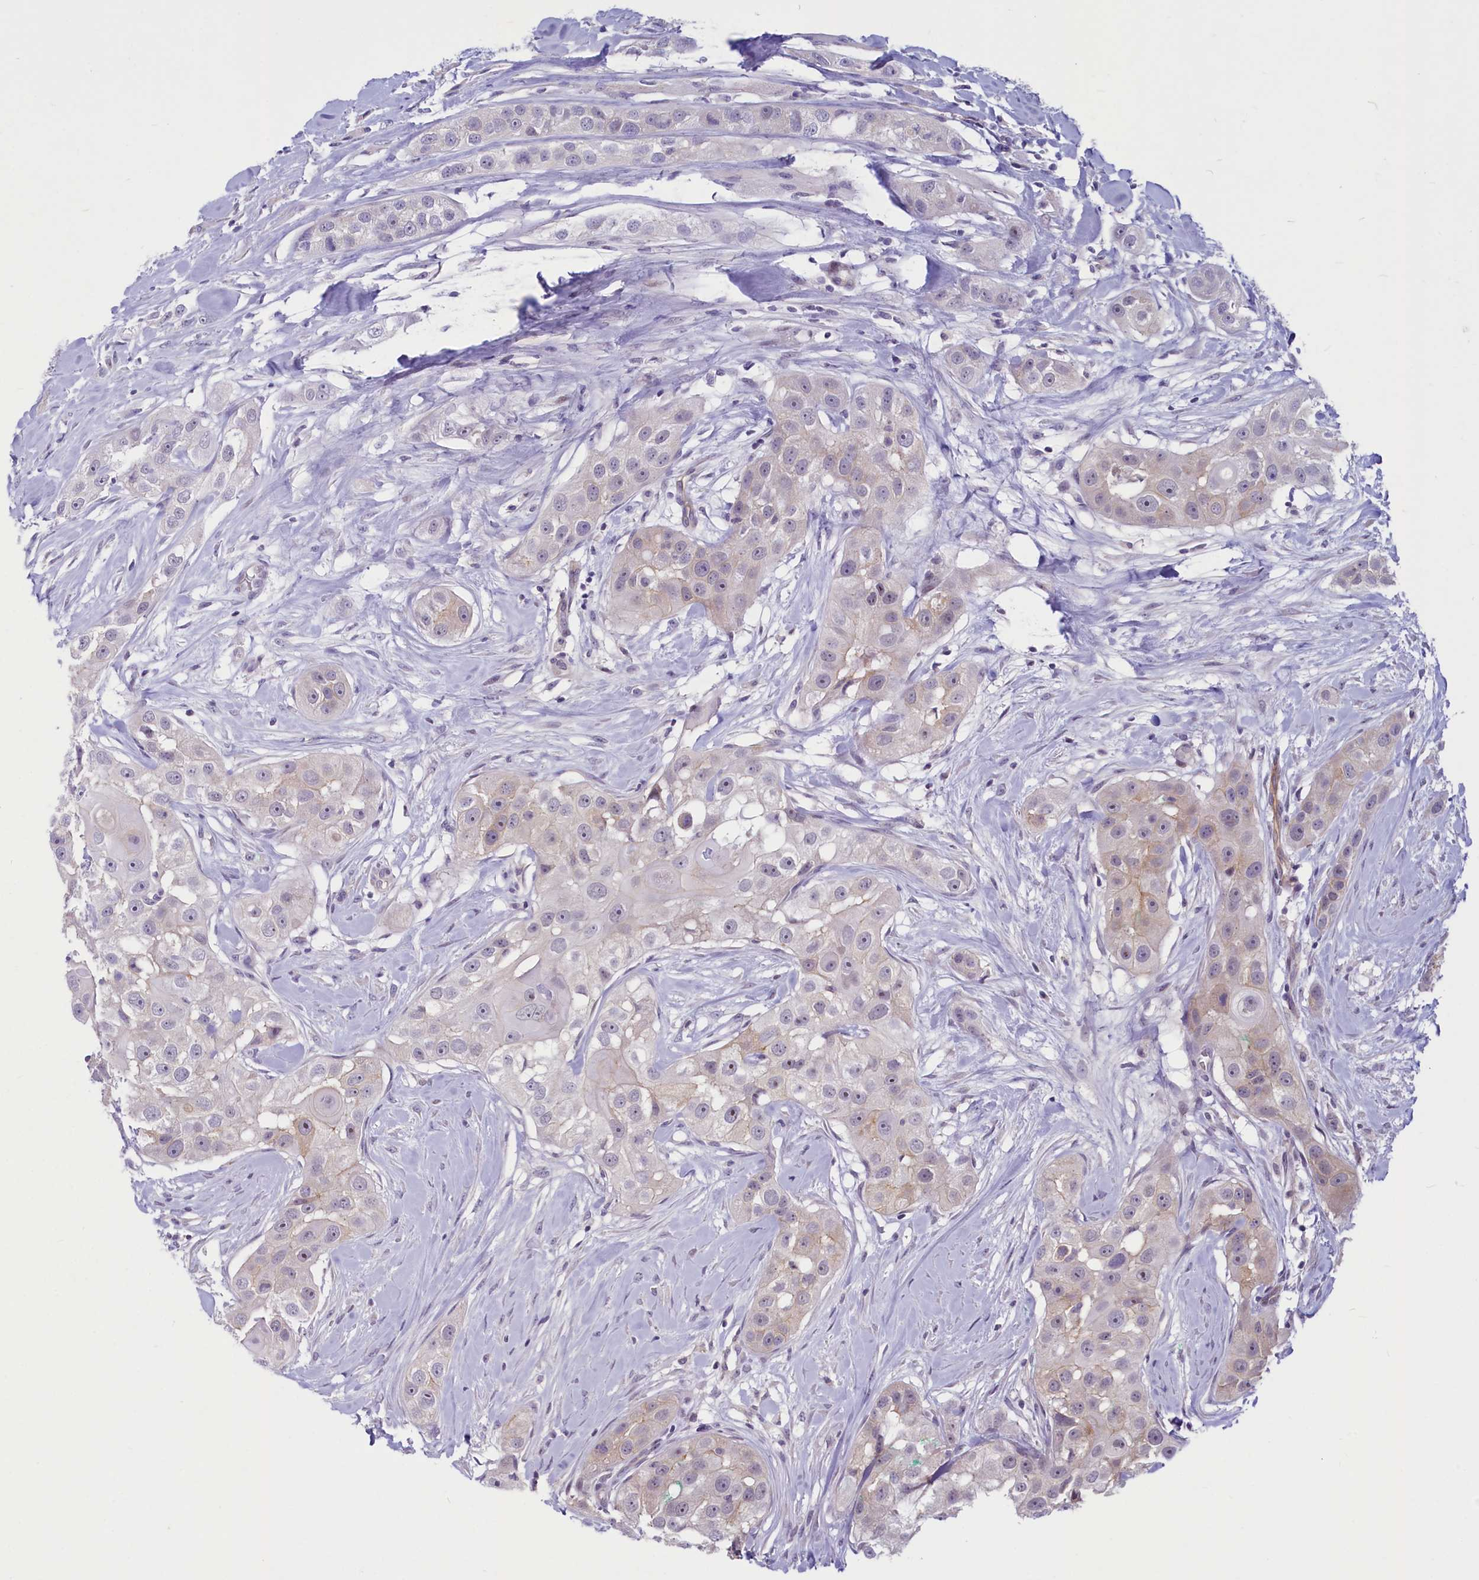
{"staining": {"intensity": "negative", "quantity": "none", "location": "none"}, "tissue": "head and neck cancer", "cell_type": "Tumor cells", "image_type": "cancer", "snomed": [{"axis": "morphology", "description": "Normal tissue, NOS"}, {"axis": "morphology", "description": "Squamous cell carcinoma, NOS"}, {"axis": "topography", "description": "Skeletal muscle"}, {"axis": "topography", "description": "Head-Neck"}], "caption": "Squamous cell carcinoma (head and neck) was stained to show a protein in brown. There is no significant expression in tumor cells.", "gene": "PROCR", "patient": {"sex": "male", "age": 51}}